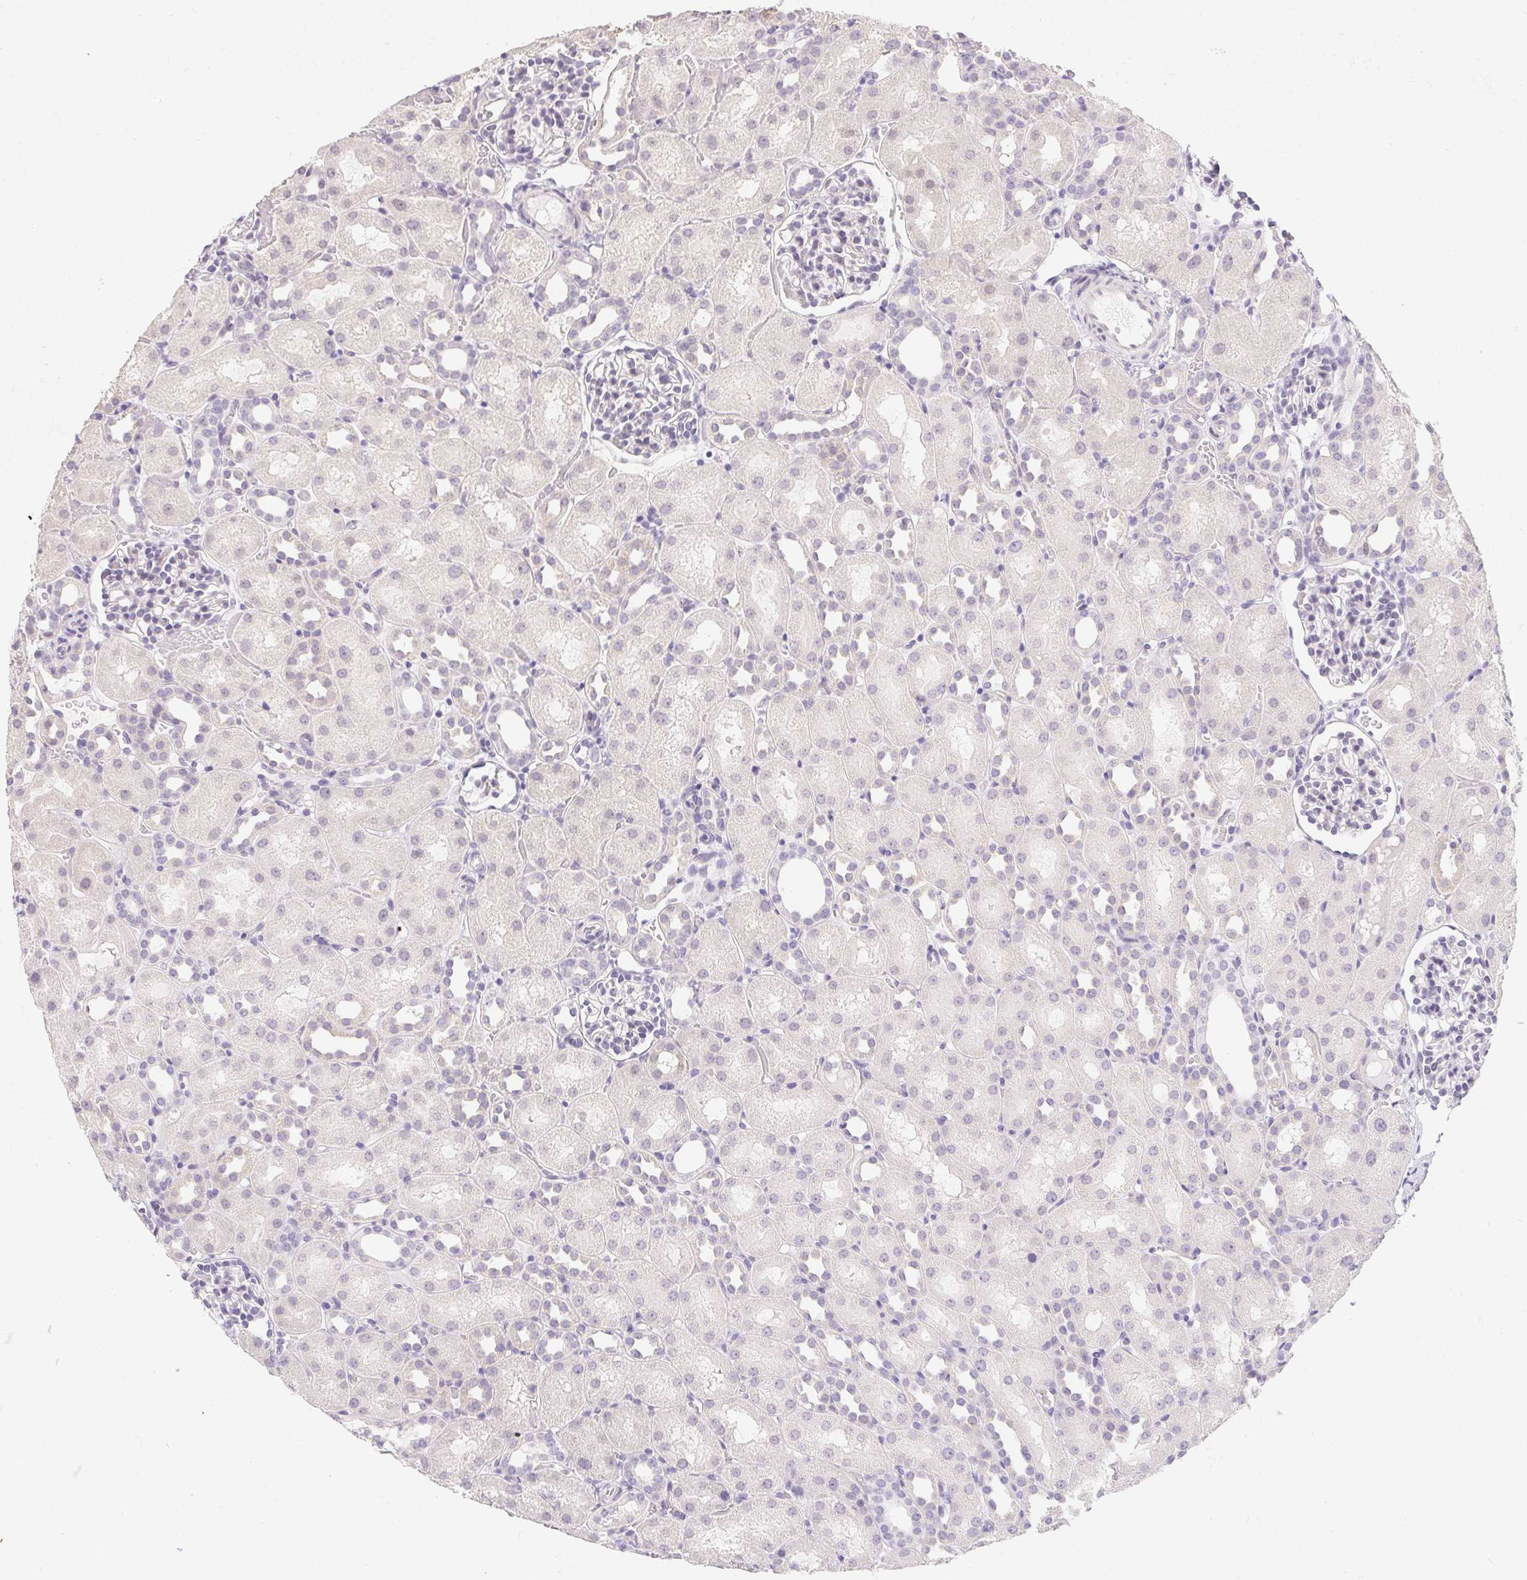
{"staining": {"intensity": "negative", "quantity": "none", "location": "none"}, "tissue": "kidney", "cell_type": "Cells in glomeruli", "image_type": "normal", "snomed": [{"axis": "morphology", "description": "Normal tissue, NOS"}, {"axis": "topography", "description": "Kidney"}], "caption": "Histopathology image shows no significant protein expression in cells in glomeruli of normal kidney.", "gene": "MORC1", "patient": {"sex": "male", "age": 1}}